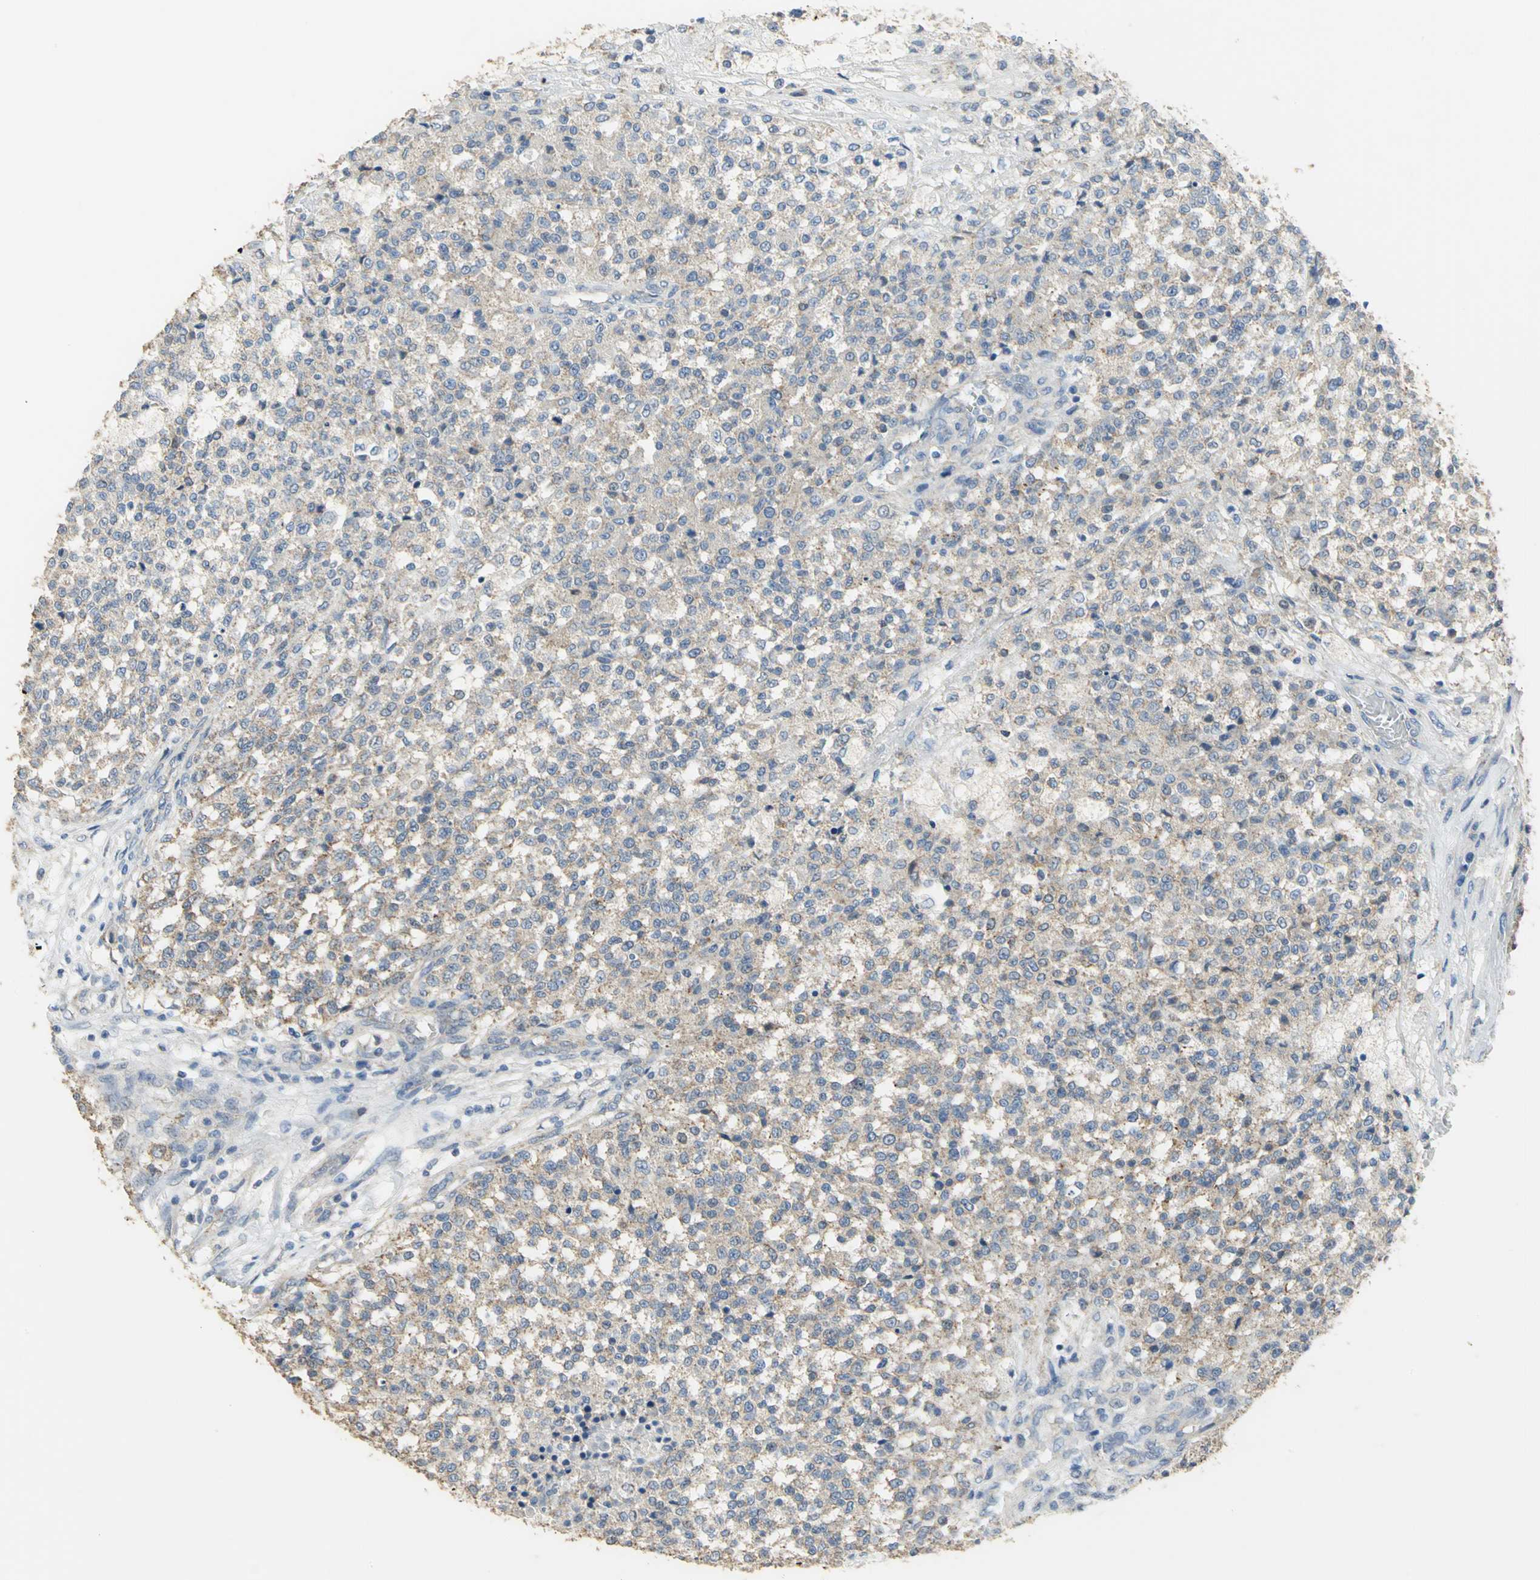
{"staining": {"intensity": "weak", "quantity": ">75%", "location": "cytoplasmic/membranous"}, "tissue": "testis cancer", "cell_type": "Tumor cells", "image_type": "cancer", "snomed": [{"axis": "morphology", "description": "Seminoma, NOS"}, {"axis": "topography", "description": "Testis"}], "caption": "Testis cancer stained for a protein displays weak cytoplasmic/membranous positivity in tumor cells.", "gene": "HTR1F", "patient": {"sex": "male", "age": 59}}